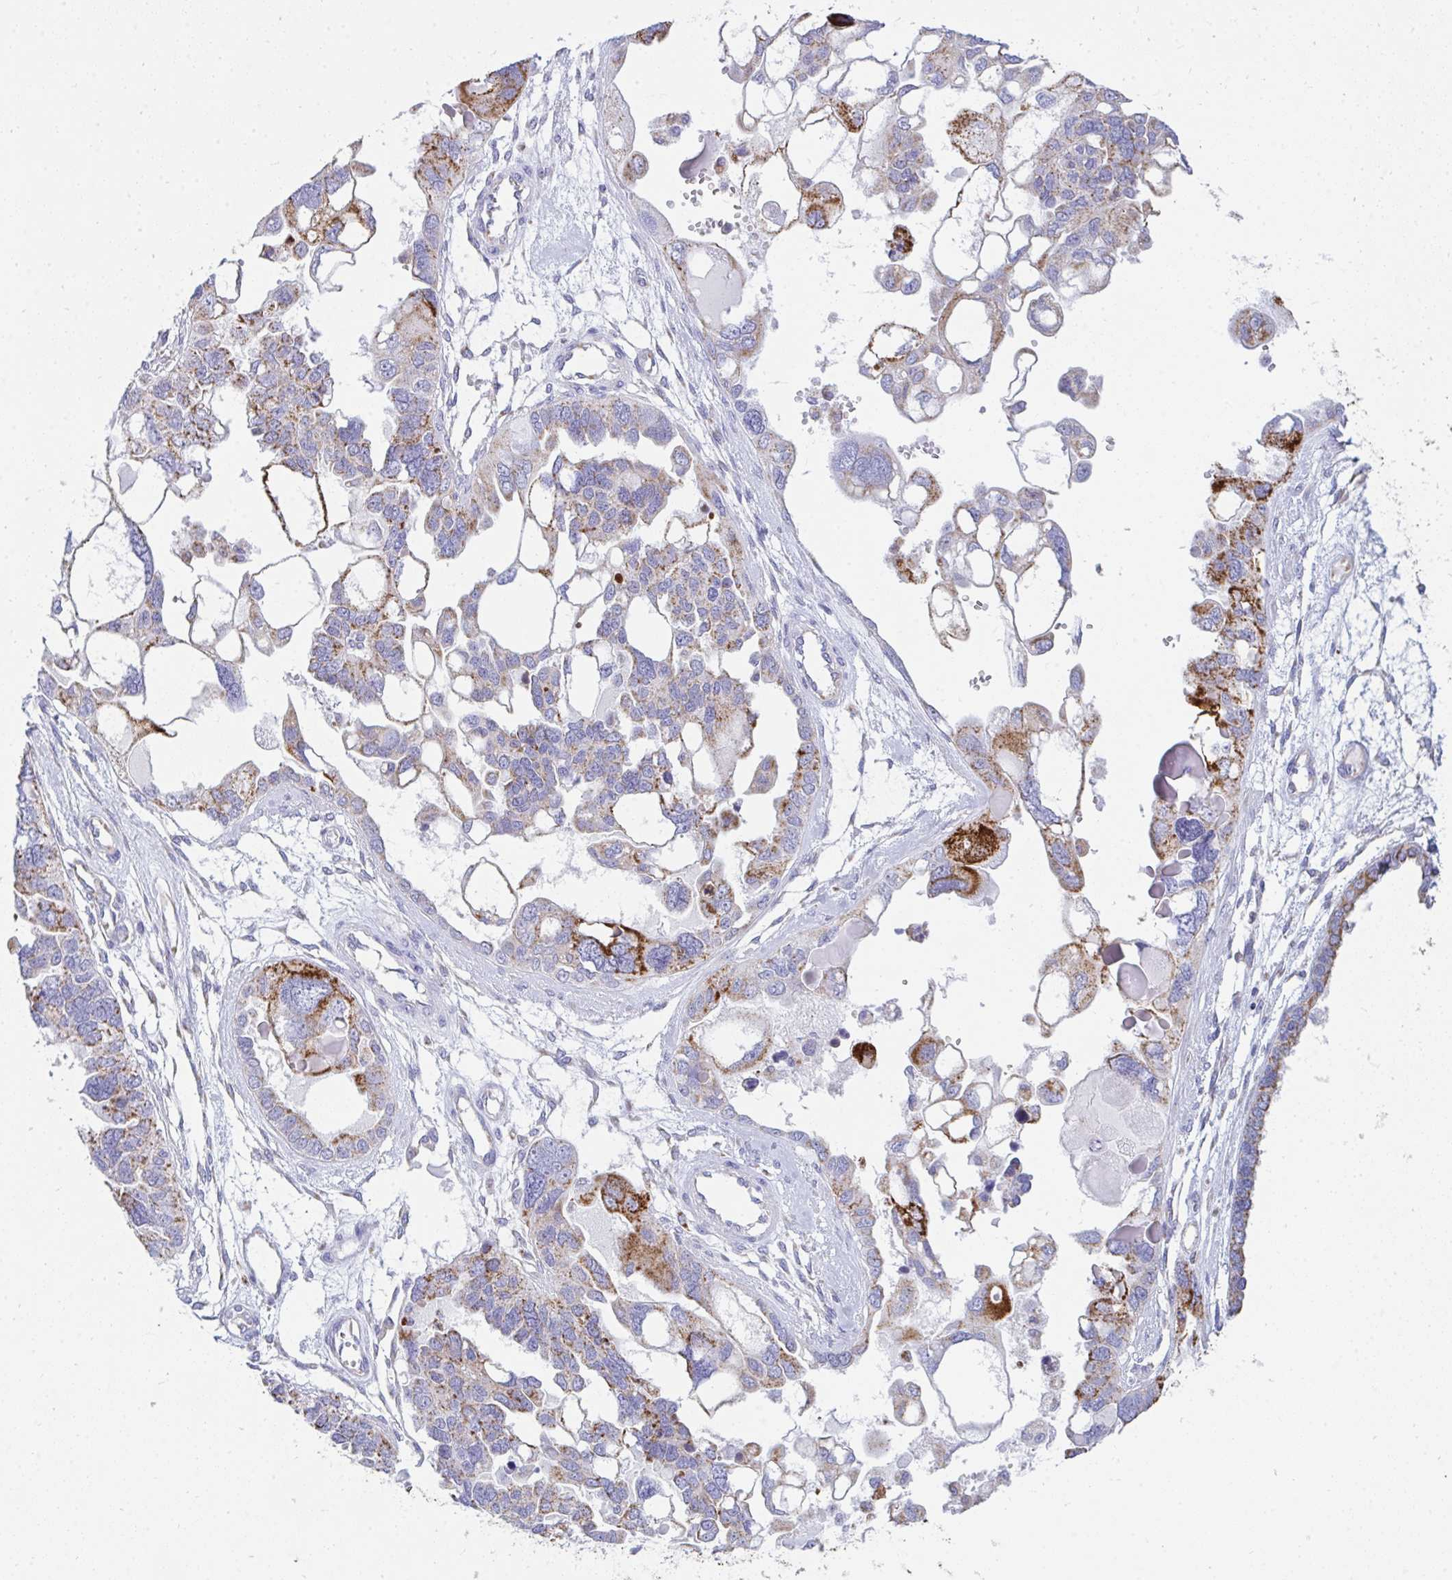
{"staining": {"intensity": "moderate", "quantity": "25%-75%", "location": "cytoplasmic/membranous"}, "tissue": "ovarian cancer", "cell_type": "Tumor cells", "image_type": "cancer", "snomed": [{"axis": "morphology", "description": "Cystadenocarcinoma, serous, NOS"}, {"axis": "topography", "description": "Ovary"}], "caption": "Immunohistochemical staining of ovarian serous cystadenocarcinoma reveals moderate cytoplasmic/membranous protein expression in approximately 25%-75% of tumor cells.", "gene": "AIFM1", "patient": {"sex": "female", "age": 51}}